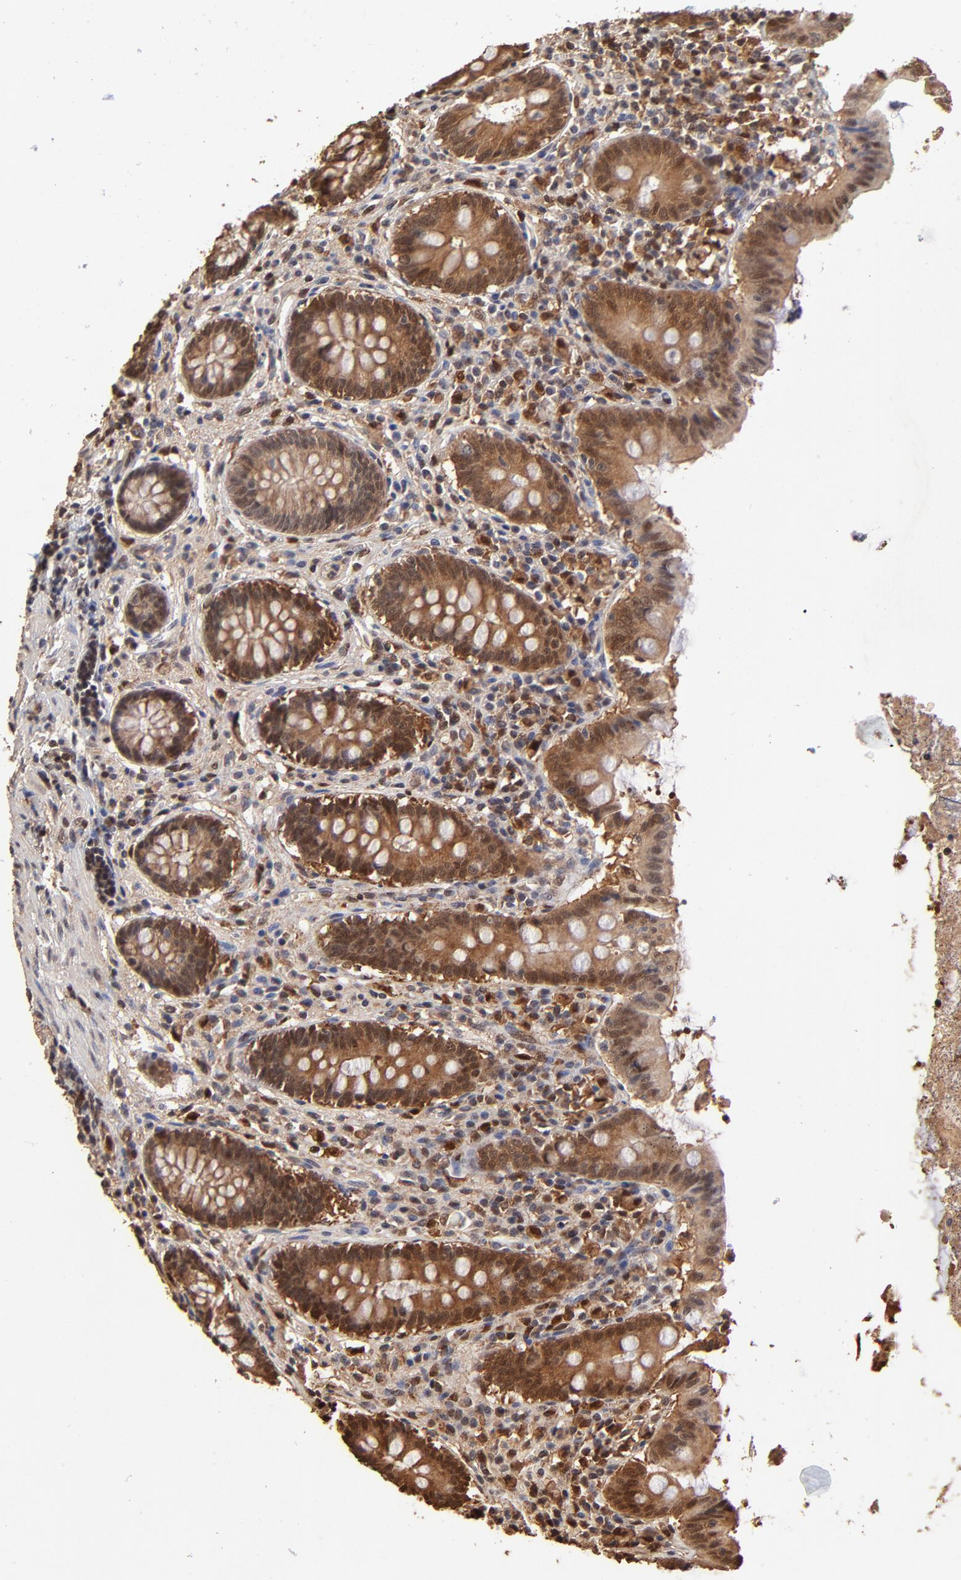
{"staining": {"intensity": "weak", "quantity": ">75%", "location": "cytoplasmic/membranous"}, "tissue": "appendix", "cell_type": "Glandular cells", "image_type": "normal", "snomed": [{"axis": "morphology", "description": "Normal tissue, NOS"}, {"axis": "topography", "description": "Appendix"}], "caption": "Immunohistochemical staining of unremarkable appendix demonstrates >75% levels of weak cytoplasmic/membranous protein expression in about >75% of glandular cells. The staining was performed using DAB to visualize the protein expression in brown, while the nuclei were stained in blue with hematoxylin (Magnification: 20x).", "gene": "CASP1", "patient": {"sex": "female", "age": 50}}